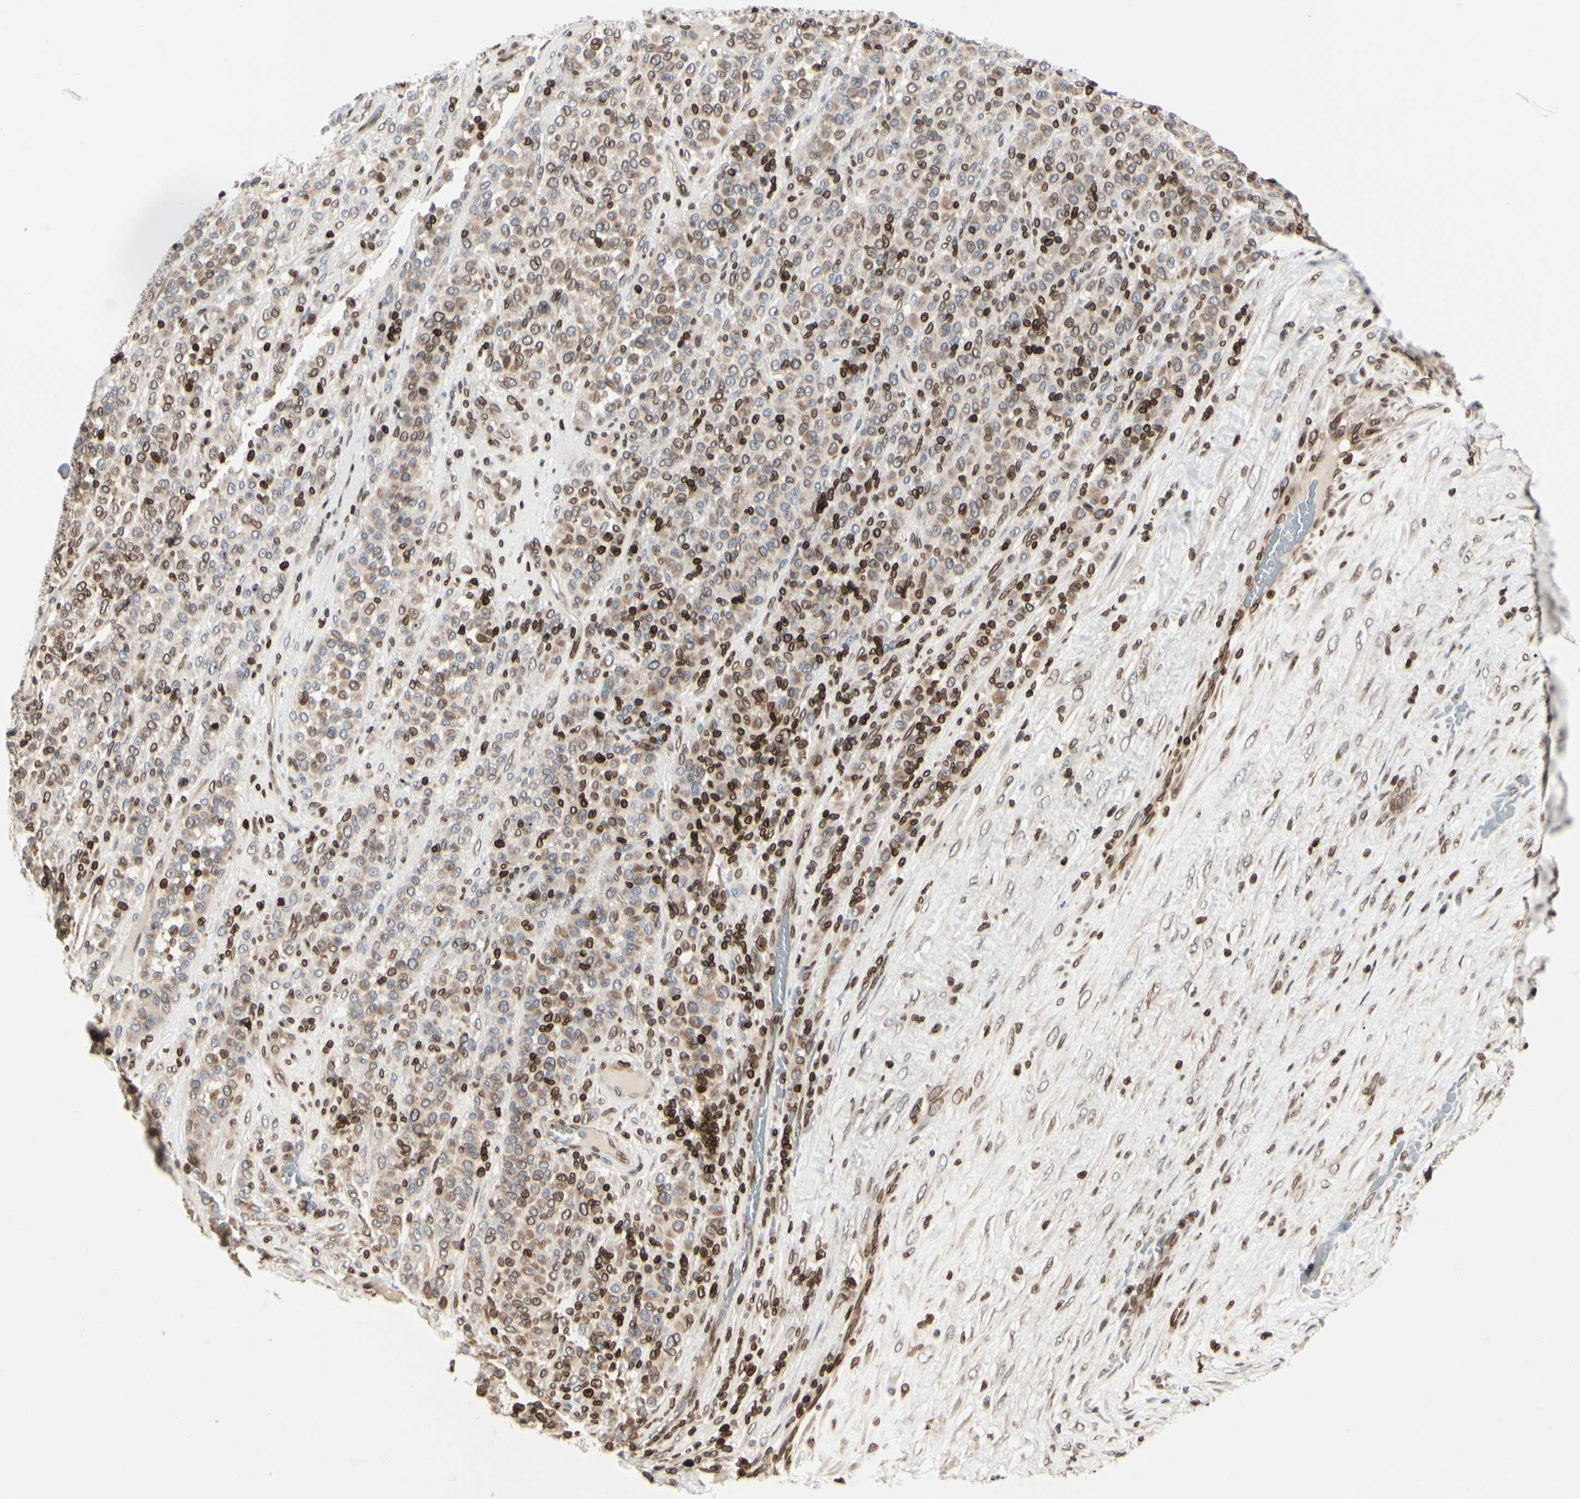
{"staining": {"intensity": "weak", "quantity": ">75%", "location": "cytoplasmic/membranous,nuclear"}, "tissue": "melanoma", "cell_type": "Tumor cells", "image_type": "cancer", "snomed": [{"axis": "morphology", "description": "Malignant melanoma, Metastatic site"}, {"axis": "topography", "description": "Pancreas"}], "caption": "Weak cytoplasmic/membranous and nuclear expression for a protein is present in about >75% of tumor cells of malignant melanoma (metastatic site) using immunohistochemistry (IHC).", "gene": "TMPO", "patient": {"sex": "female", "age": 30}}